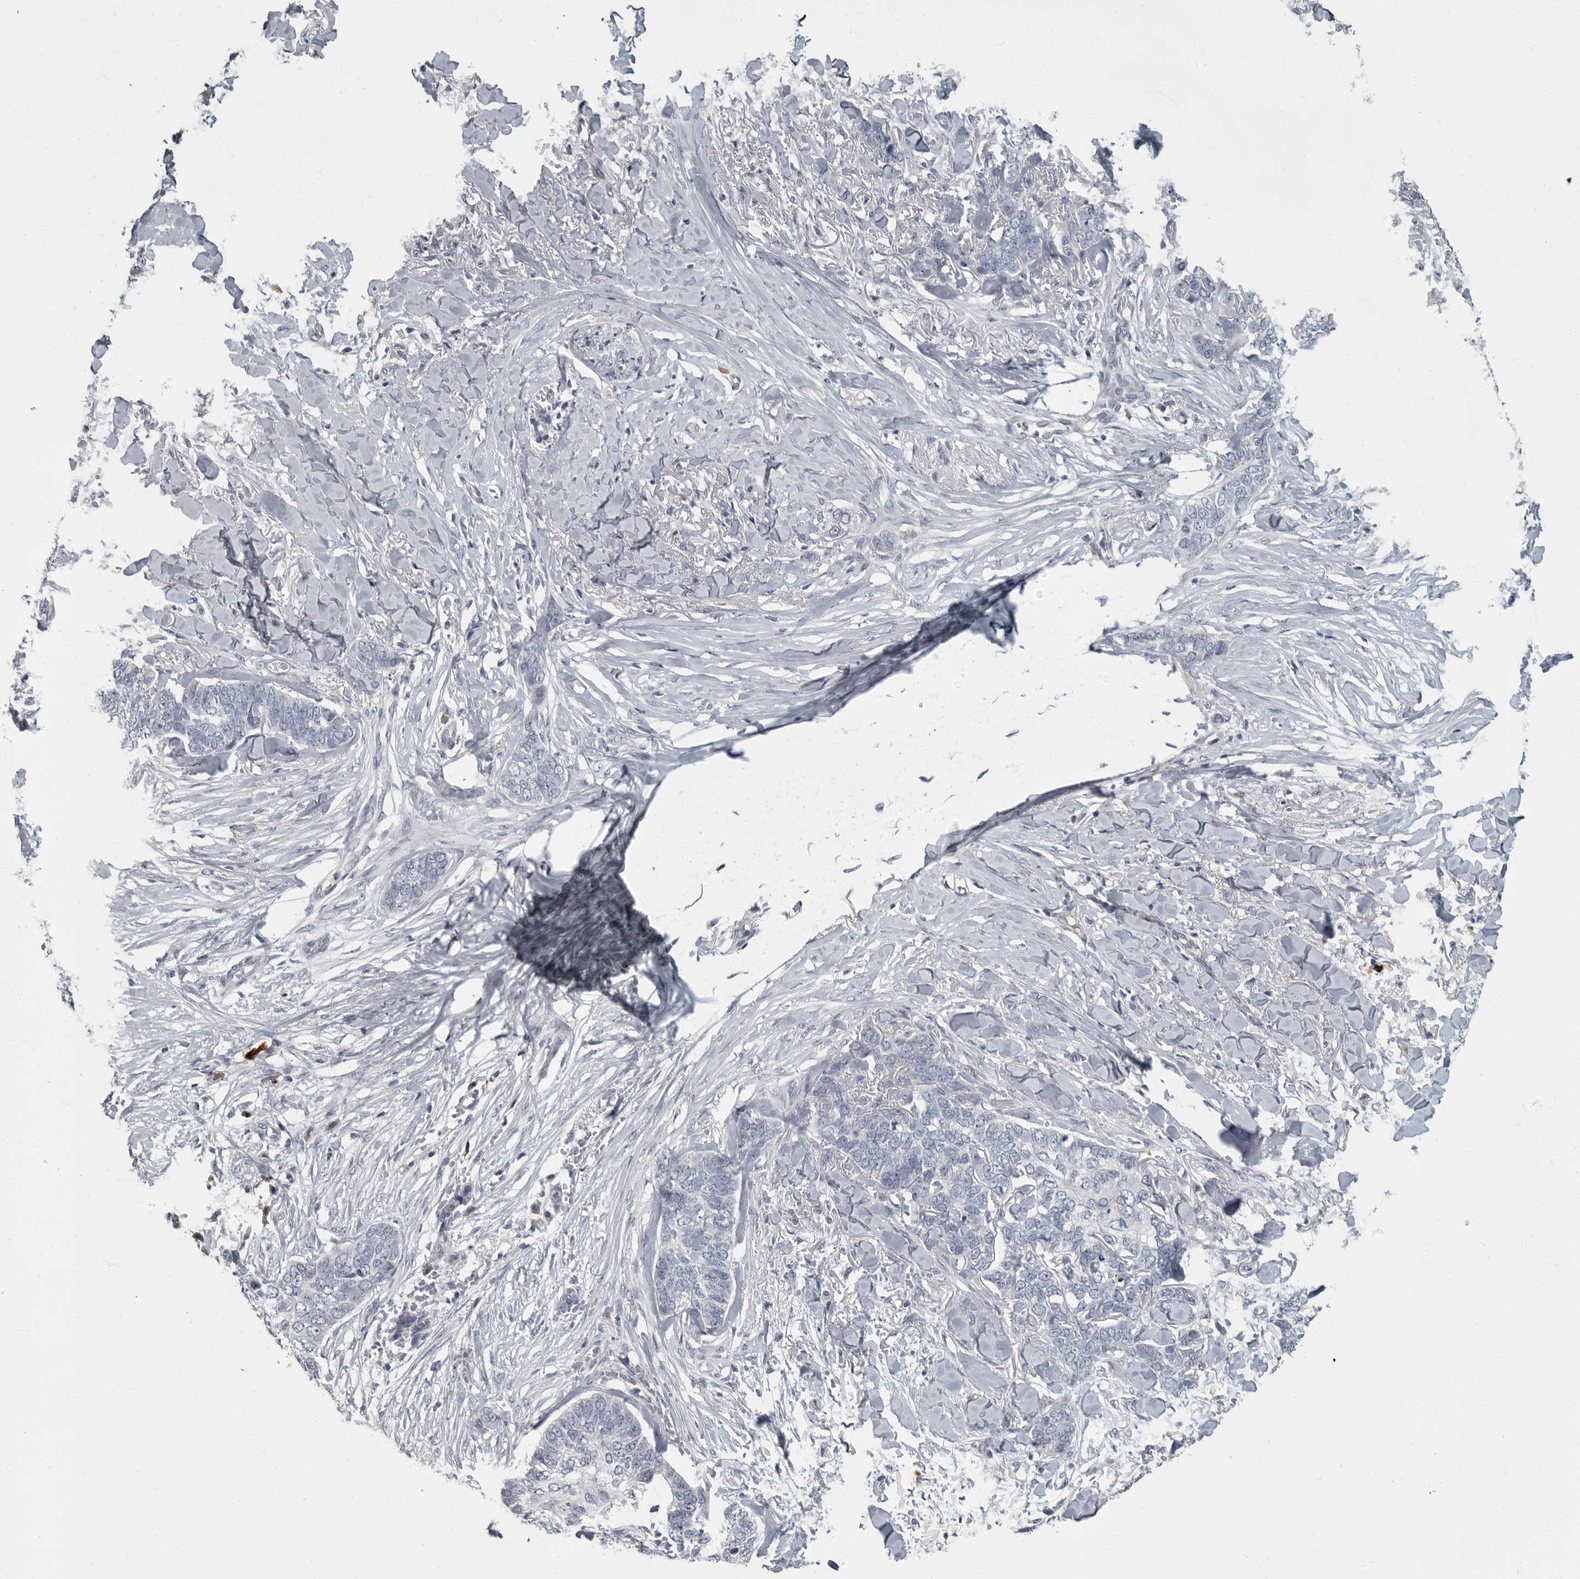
{"staining": {"intensity": "negative", "quantity": "none", "location": "none"}, "tissue": "skin cancer", "cell_type": "Tumor cells", "image_type": "cancer", "snomed": [{"axis": "morphology", "description": "Normal tissue, NOS"}, {"axis": "morphology", "description": "Basal cell carcinoma"}, {"axis": "topography", "description": "Skin"}], "caption": "The image reveals no significant positivity in tumor cells of basal cell carcinoma (skin). The staining was performed using DAB (3,3'-diaminobenzidine) to visualize the protein expression in brown, while the nuclei were stained in blue with hematoxylin (Magnification: 20x).", "gene": "SLC25A39", "patient": {"sex": "male", "age": 77}}